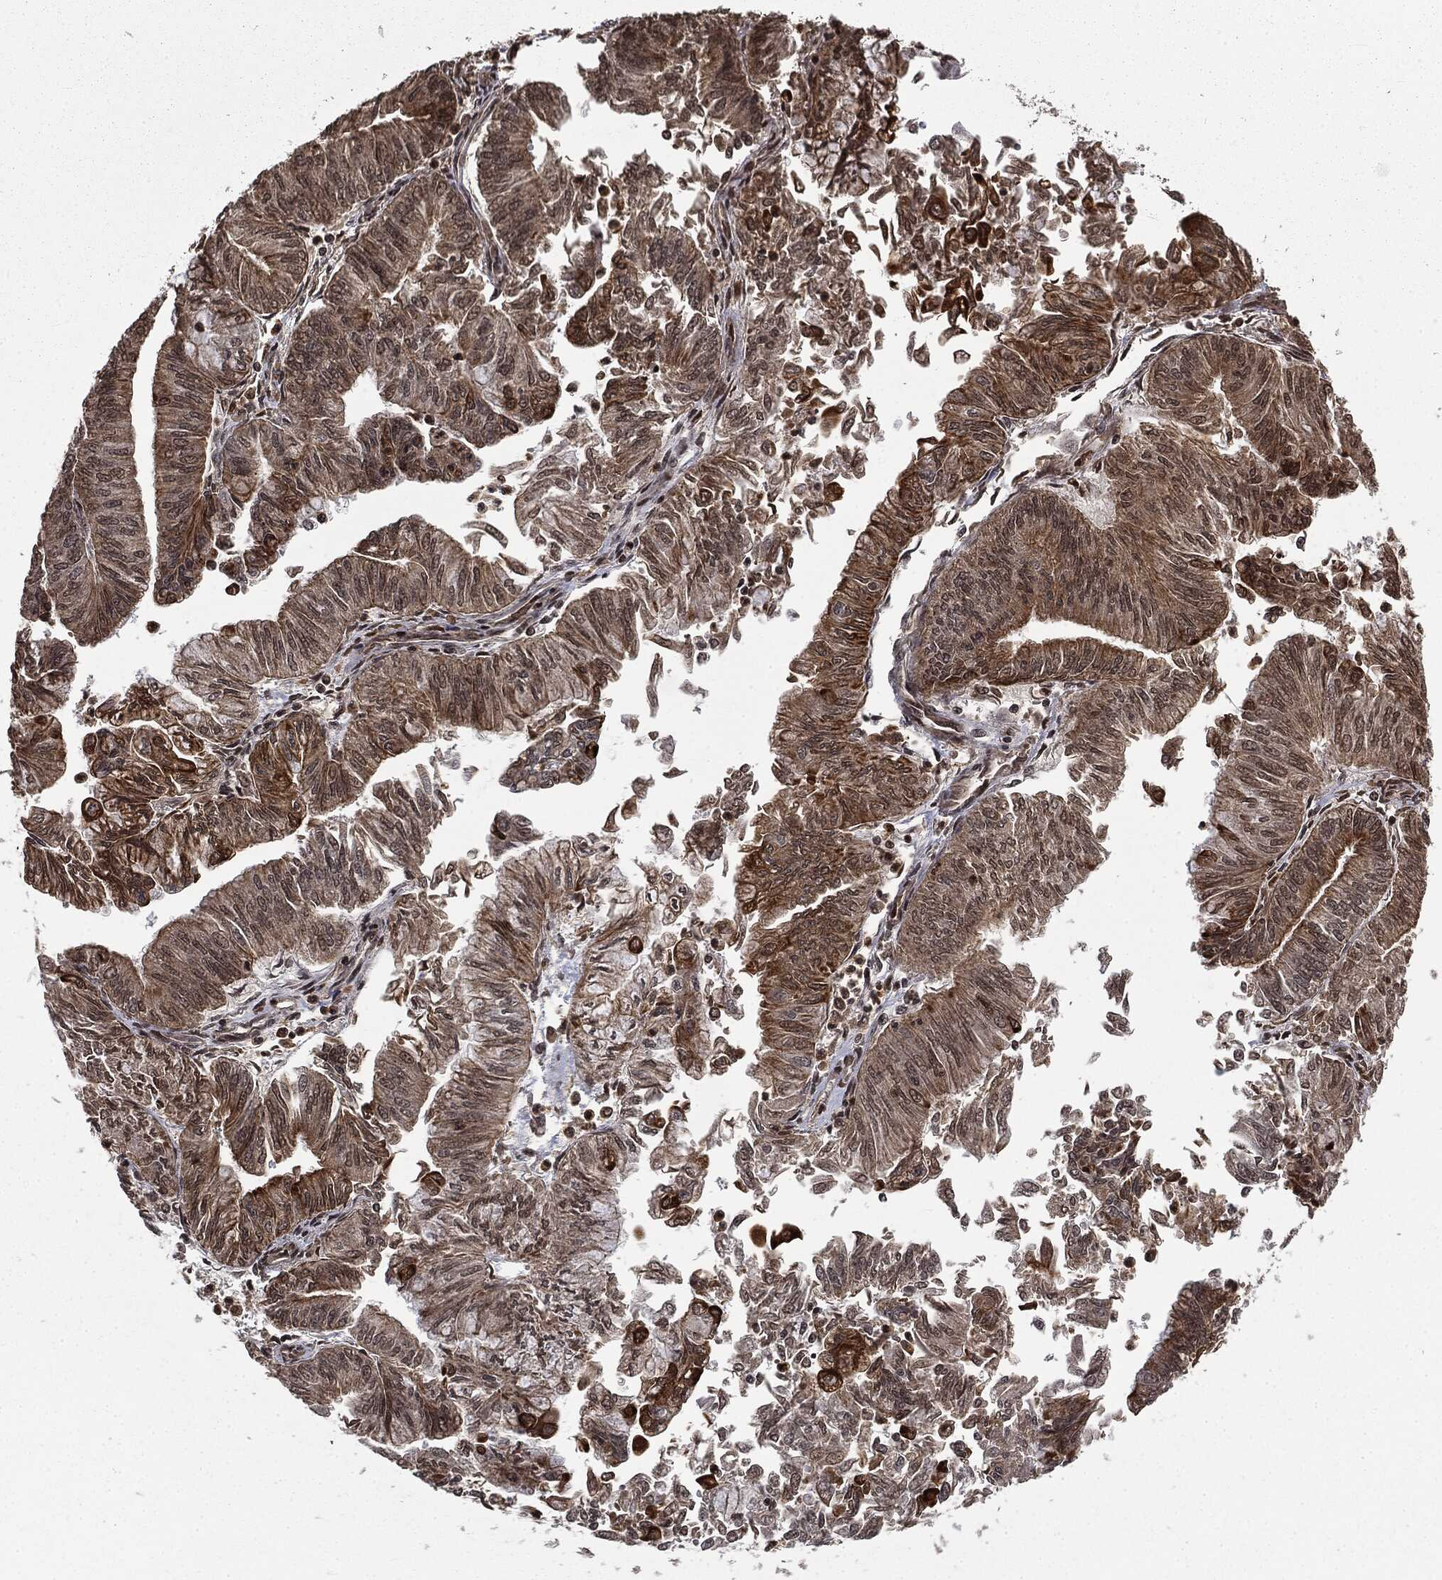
{"staining": {"intensity": "moderate", "quantity": "25%-75%", "location": "cytoplasmic/membranous"}, "tissue": "endometrial cancer", "cell_type": "Tumor cells", "image_type": "cancer", "snomed": [{"axis": "morphology", "description": "Adenocarcinoma, NOS"}, {"axis": "topography", "description": "Endometrium"}], "caption": "A micrograph of endometrial cancer (adenocarcinoma) stained for a protein shows moderate cytoplasmic/membranous brown staining in tumor cells.", "gene": "CTDP1", "patient": {"sex": "female", "age": 59}}